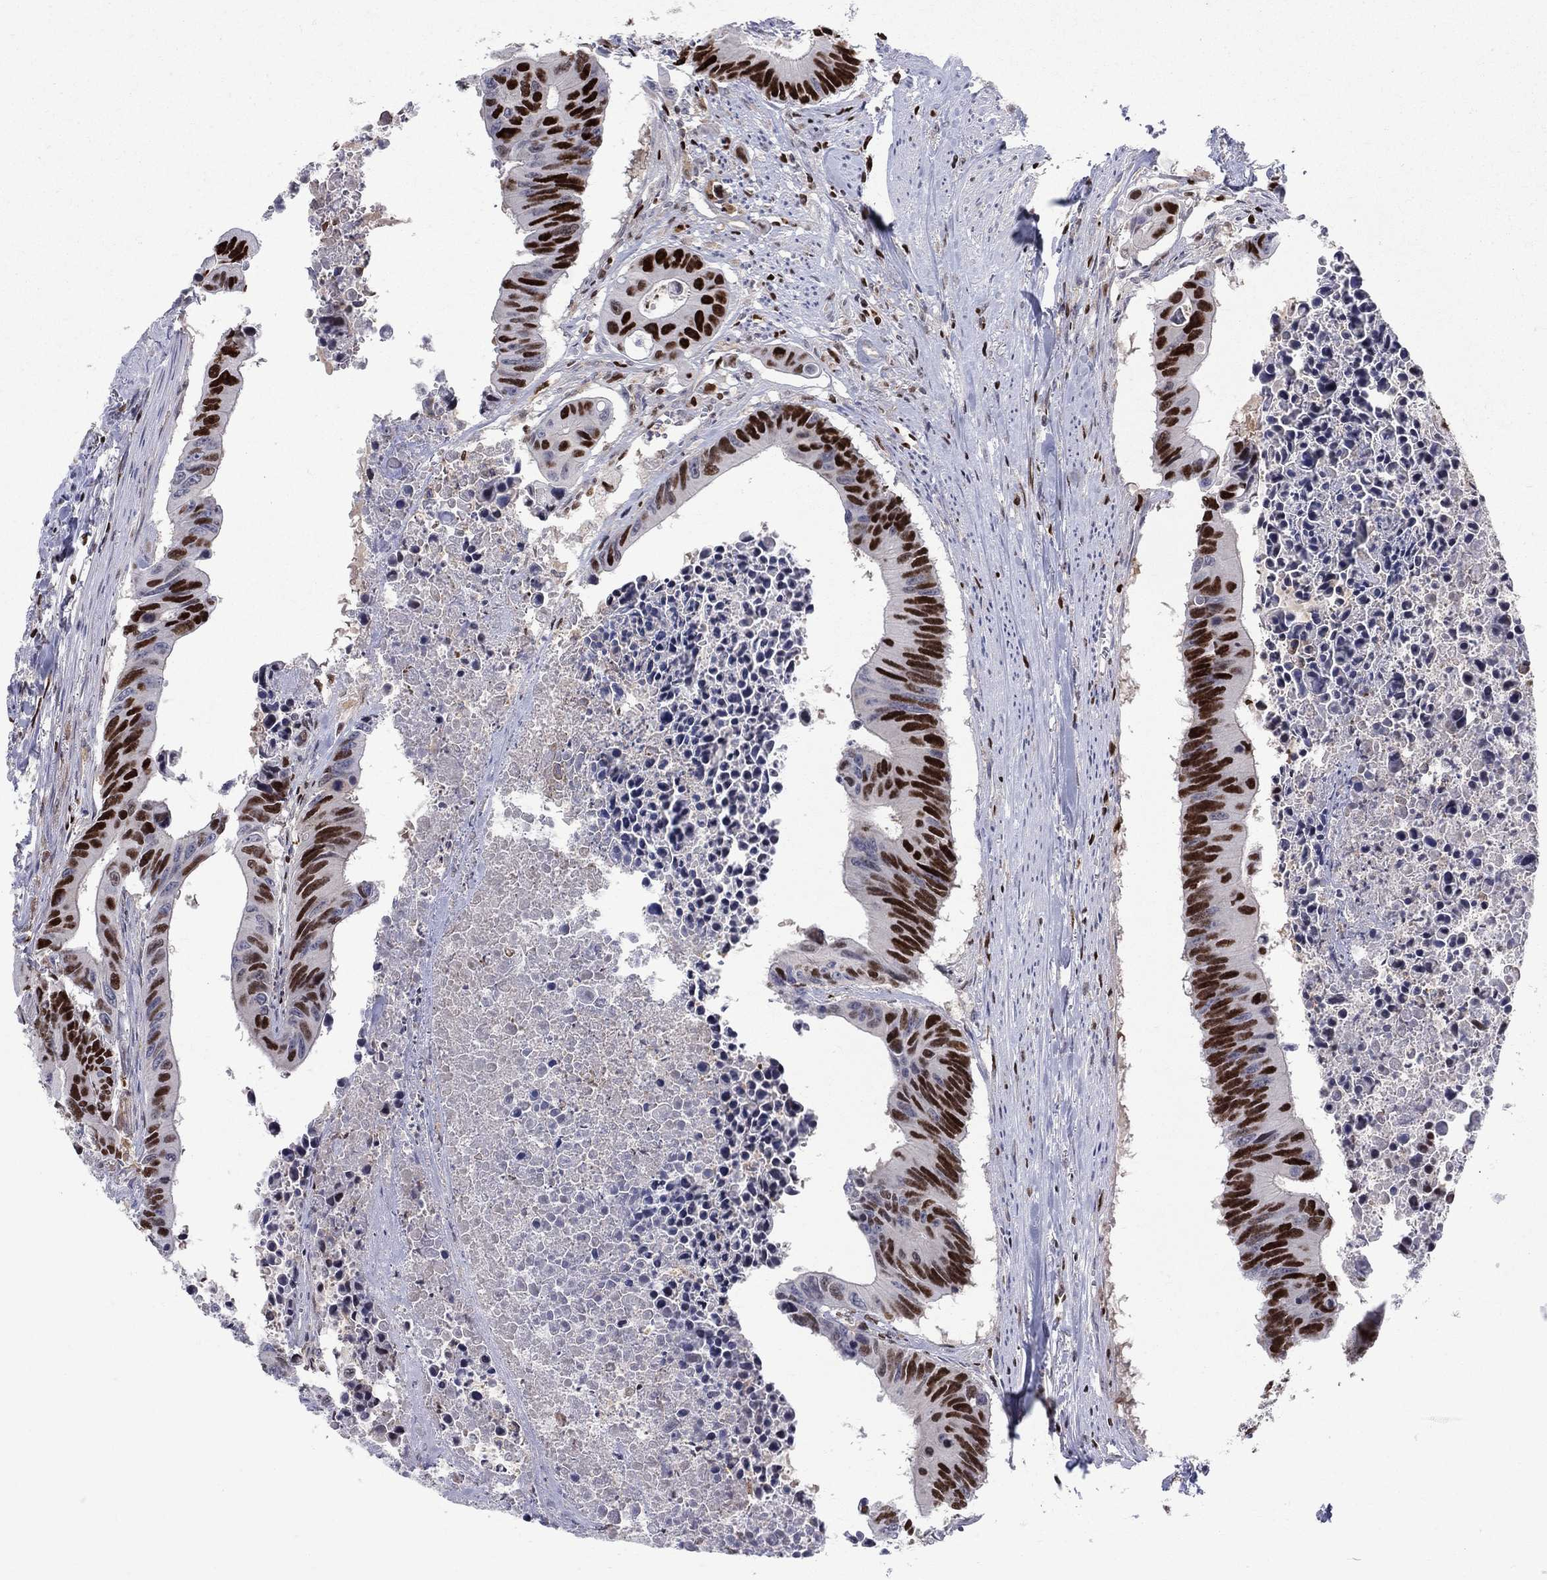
{"staining": {"intensity": "strong", "quantity": ">75%", "location": "nuclear"}, "tissue": "colorectal cancer", "cell_type": "Tumor cells", "image_type": "cancer", "snomed": [{"axis": "morphology", "description": "Adenocarcinoma, NOS"}, {"axis": "topography", "description": "Colon"}], "caption": "A micrograph showing strong nuclear positivity in about >75% of tumor cells in colorectal adenocarcinoma, as visualized by brown immunohistochemical staining.", "gene": "ZNHIT3", "patient": {"sex": "female", "age": 87}}